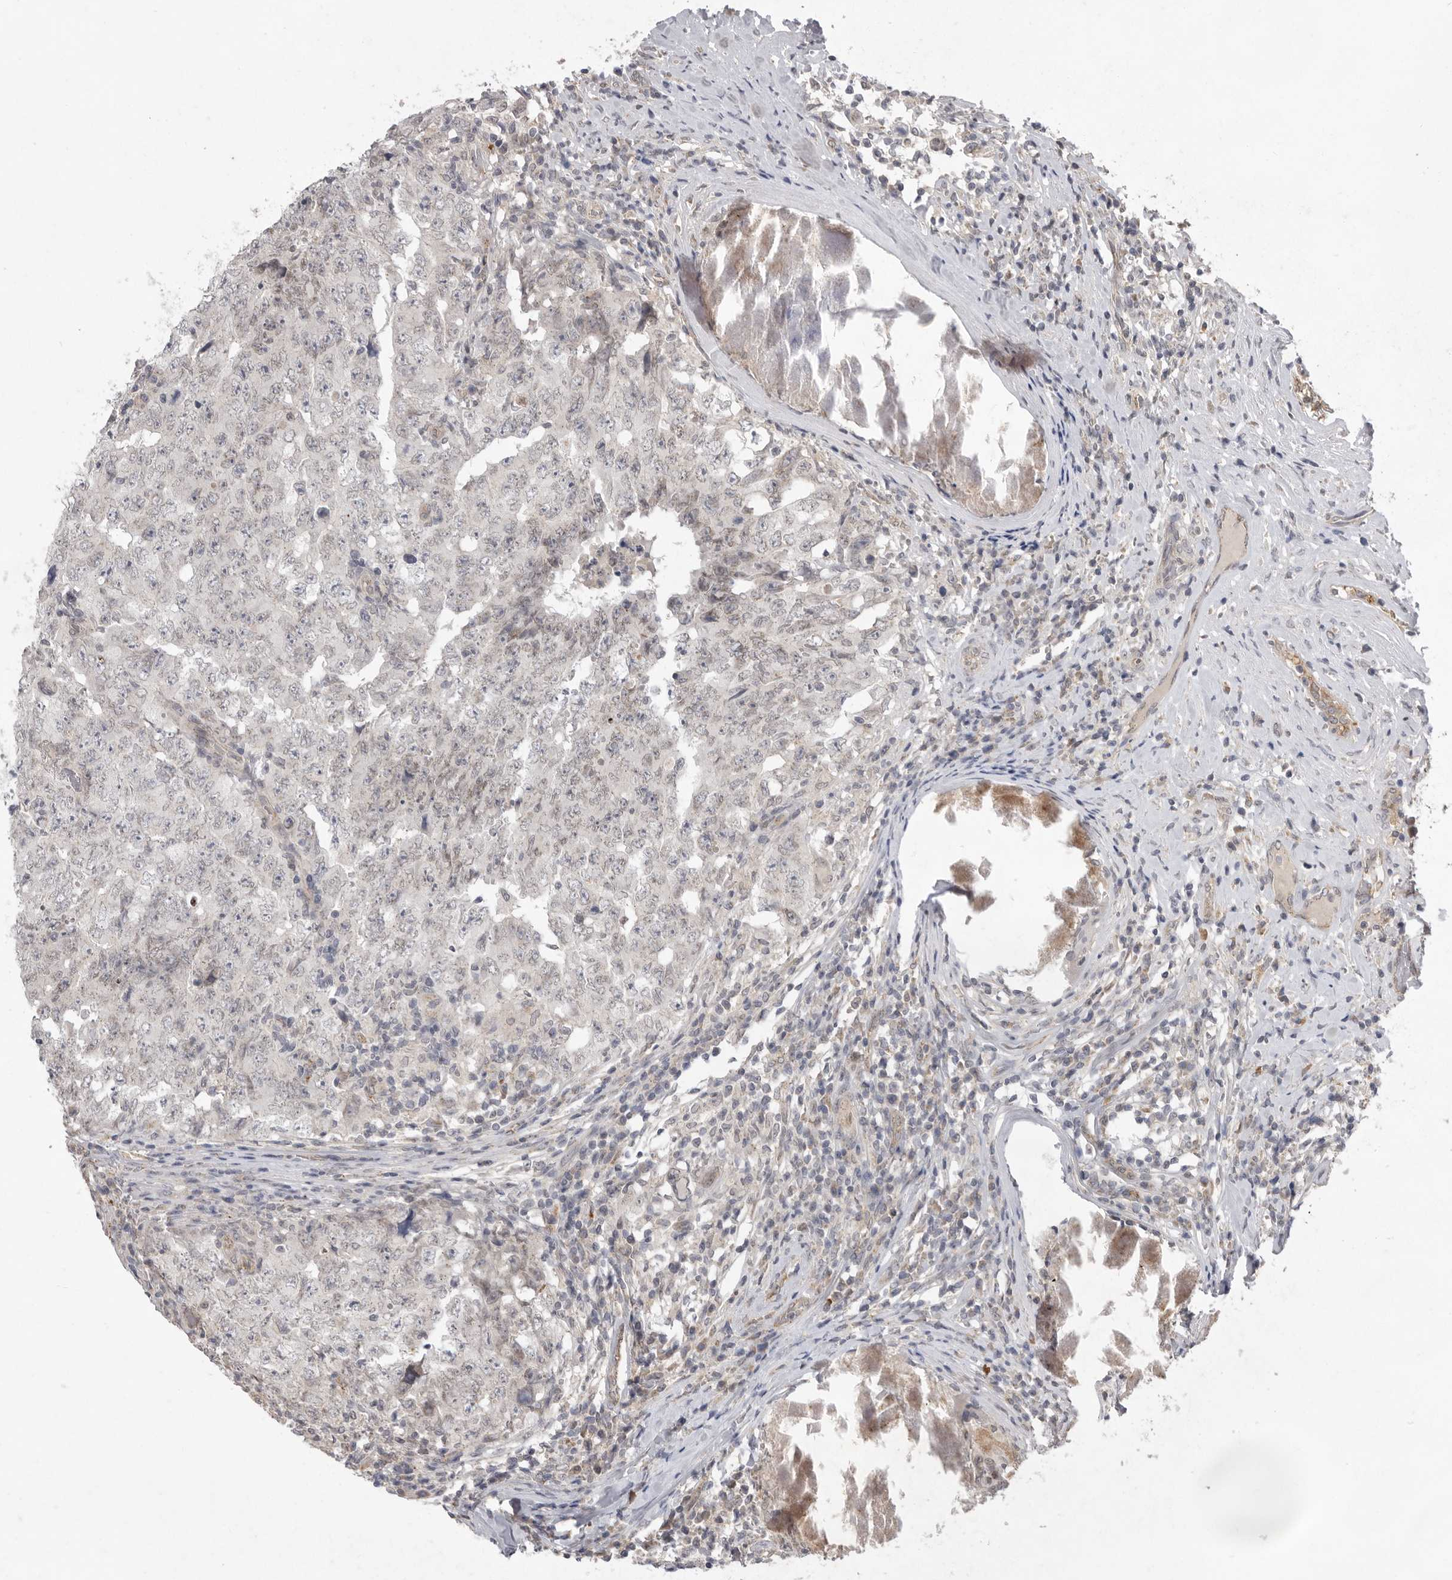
{"staining": {"intensity": "negative", "quantity": "none", "location": "none"}, "tissue": "testis cancer", "cell_type": "Tumor cells", "image_type": "cancer", "snomed": [{"axis": "morphology", "description": "Carcinoma, Embryonal, NOS"}, {"axis": "topography", "description": "Testis"}], "caption": "Micrograph shows no significant protein staining in tumor cells of testis embryonal carcinoma.", "gene": "TLR3", "patient": {"sex": "male", "age": 26}}